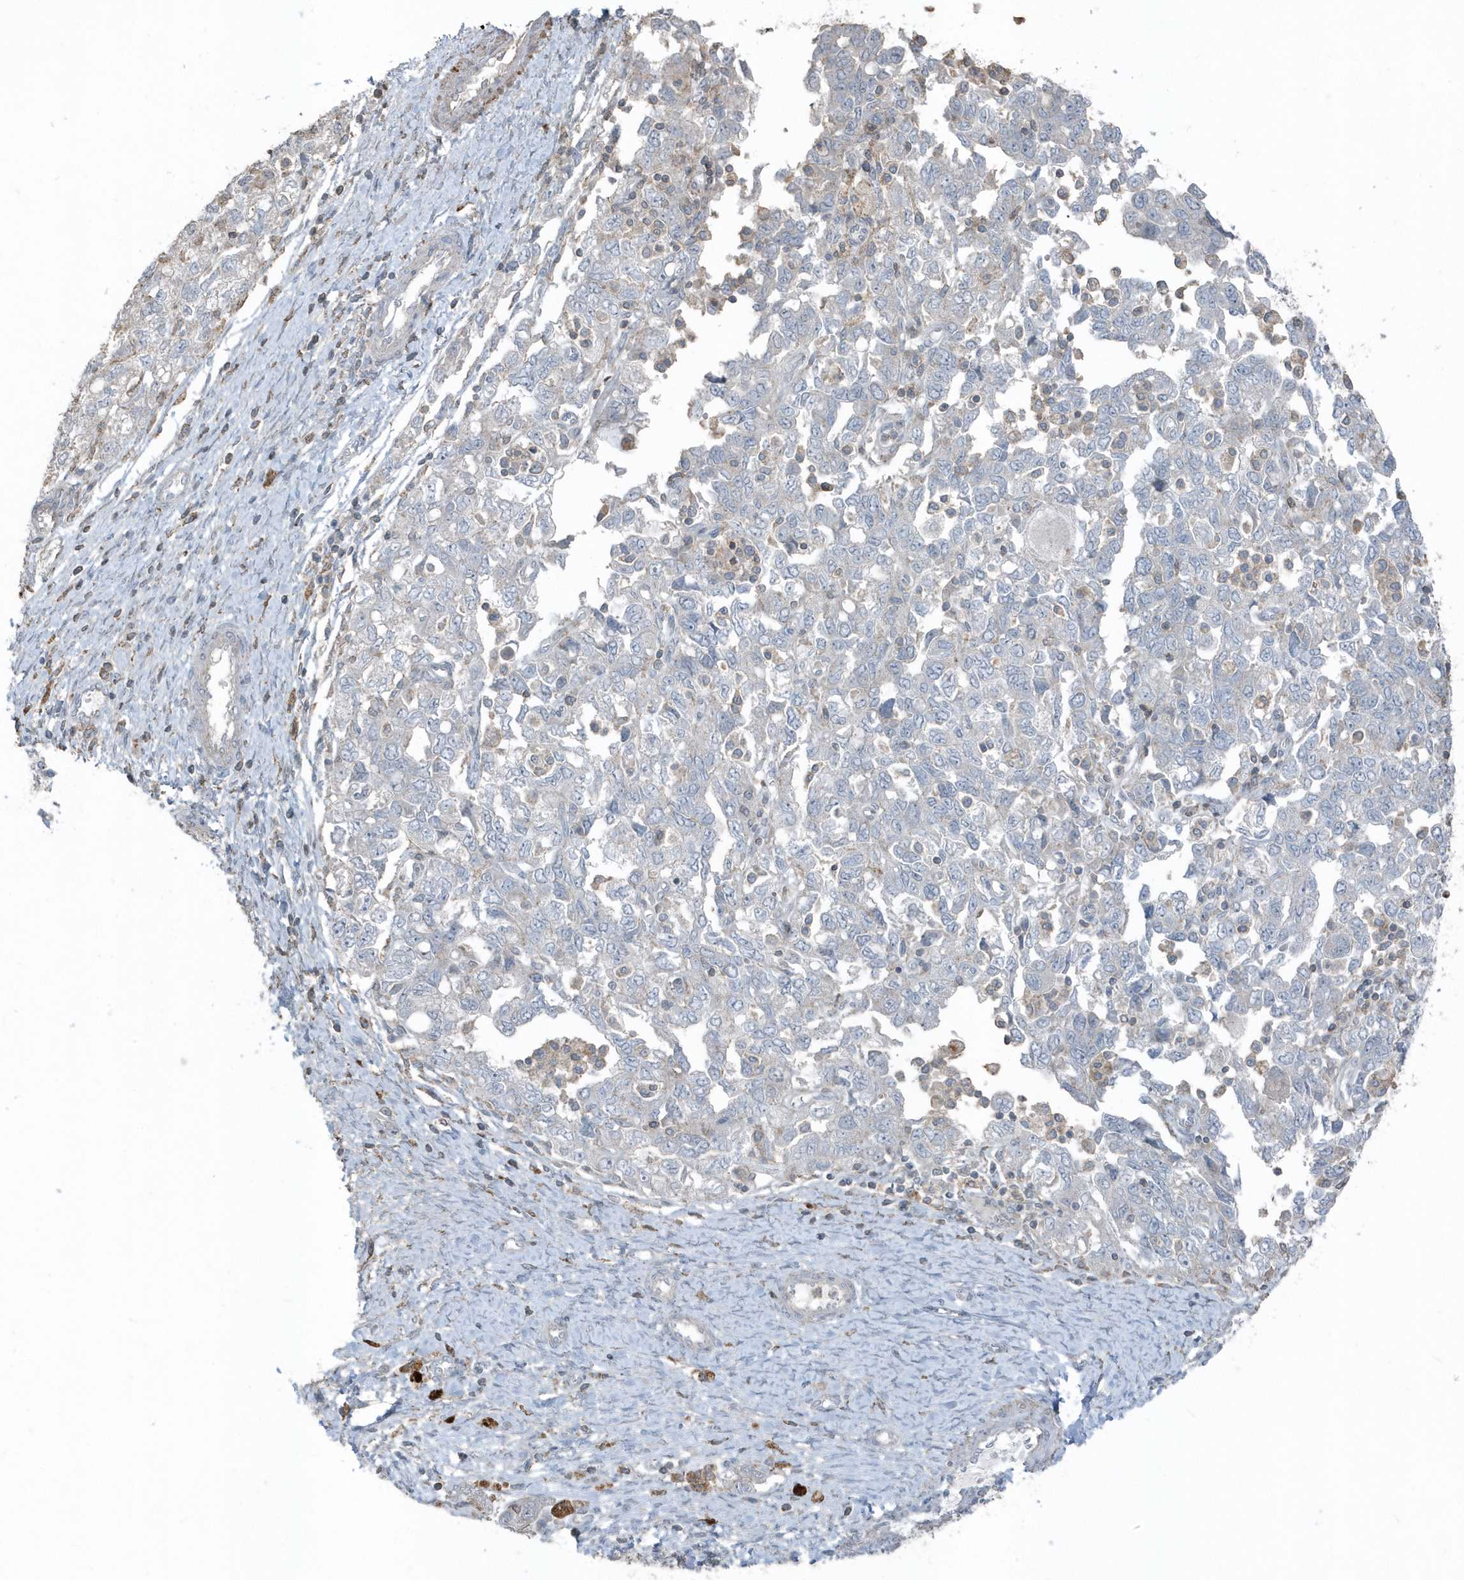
{"staining": {"intensity": "negative", "quantity": "none", "location": "none"}, "tissue": "ovarian cancer", "cell_type": "Tumor cells", "image_type": "cancer", "snomed": [{"axis": "morphology", "description": "Carcinoma, NOS"}, {"axis": "morphology", "description": "Cystadenocarcinoma, serous, NOS"}, {"axis": "topography", "description": "Ovary"}], "caption": "Immunohistochemistry (IHC) photomicrograph of neoplastic tissue: ovarian cancer stained with DAB (3,3'-diaminobenzidine) shows no significant protein positivity in tumor cells.", "gene": "ACTC1", "patient": {"sex": "female", "age": 69}}